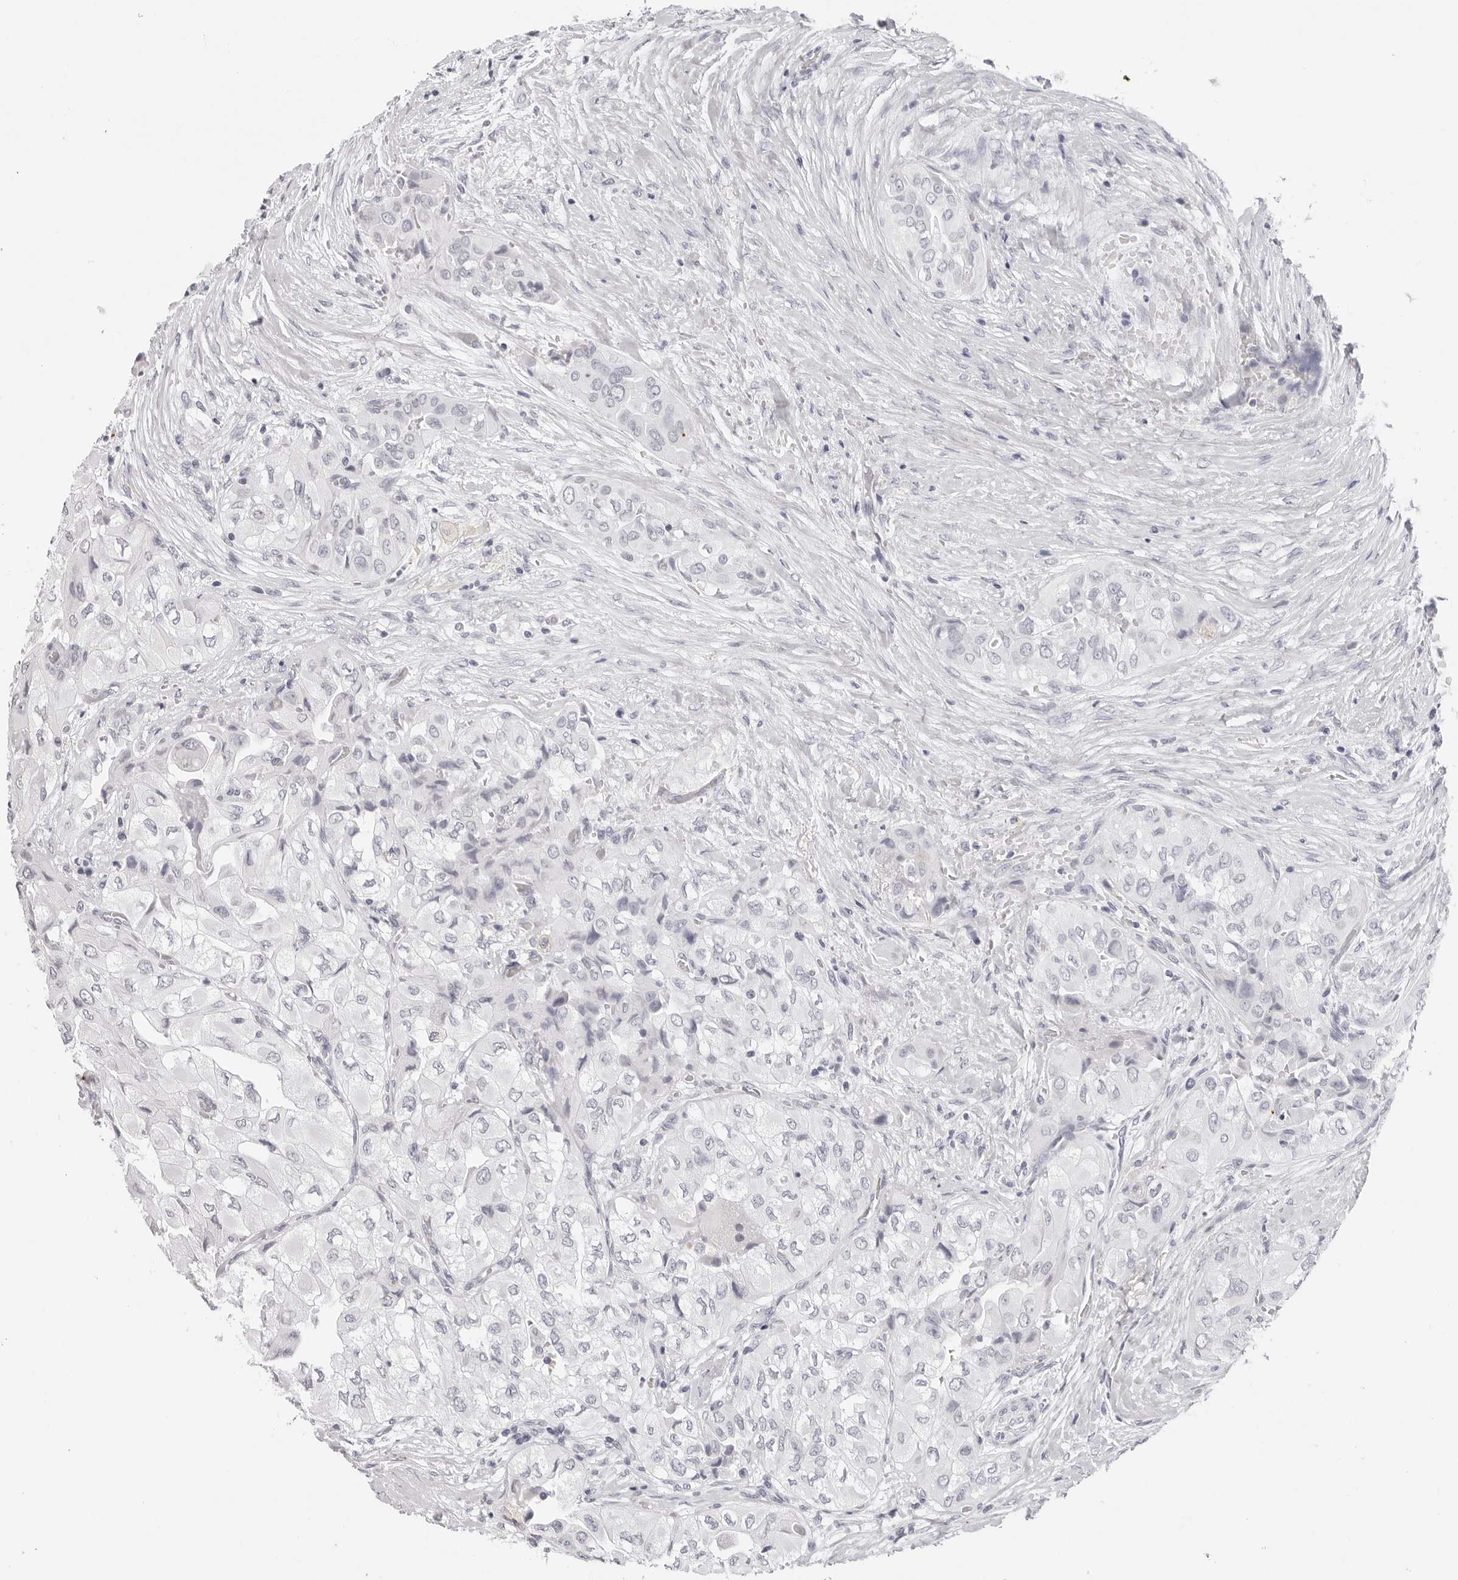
{"staining": {"intensity": "negative", "quantity": "none", "location": "none"}, "tissue": "thyroid cancer", "cell_type": "Tumor cells", "image_type": "cancer", "snomed": [{"axis": "morphology", "description": "Papillary adenocarcinoma, NOS"}, {"axis": "topography", "description": "Thyroid gland"}], "caption": "The micrograph exhibits no significant expression in tumor cells of papillary adenocarcinoma (thyroid).", "gene": "CST5", "patient": {"sex": "female", "age": 59}}